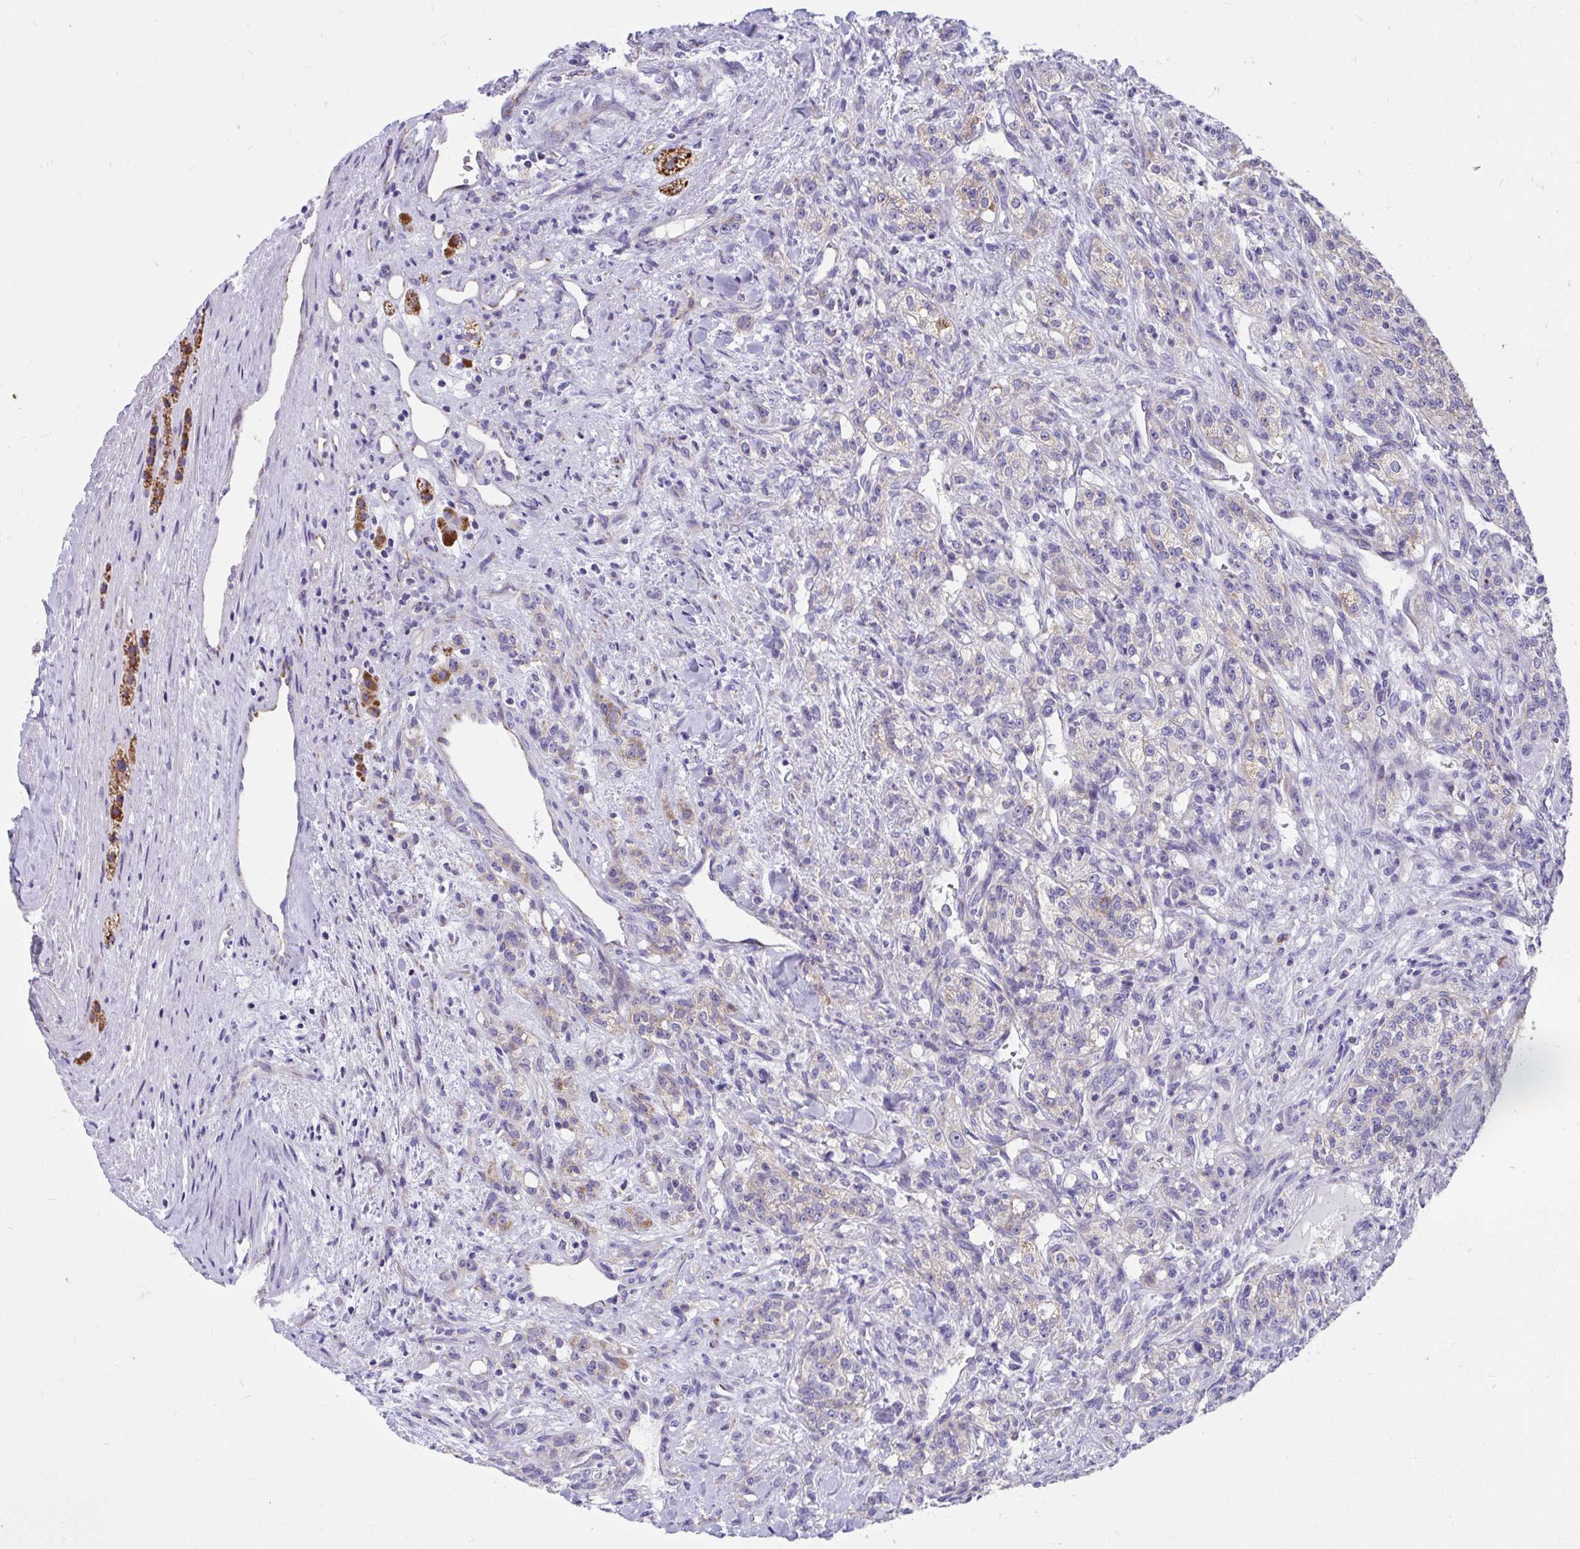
{"staining": {"intensity": "weak", "quantity": "<25%", "location": "cytoplasmic/membranous"}, "tissue": "renal cancer", "cell_type": "Tumor cells", "image_type": "cancer", "snomed": [{"axis": "morphology", "description": "Adenocarcinoma, NOS"}, {"axis": "topography", "description": "Kidney"}], "caption": "A micrograph of human renal adenocarcinoma is negative for staining in tumor cells. (DAB IHC visualized using brightfield microscopy, high magnification).", "gene": "IL37", "patient": {"sex": "female", "age": 63}}